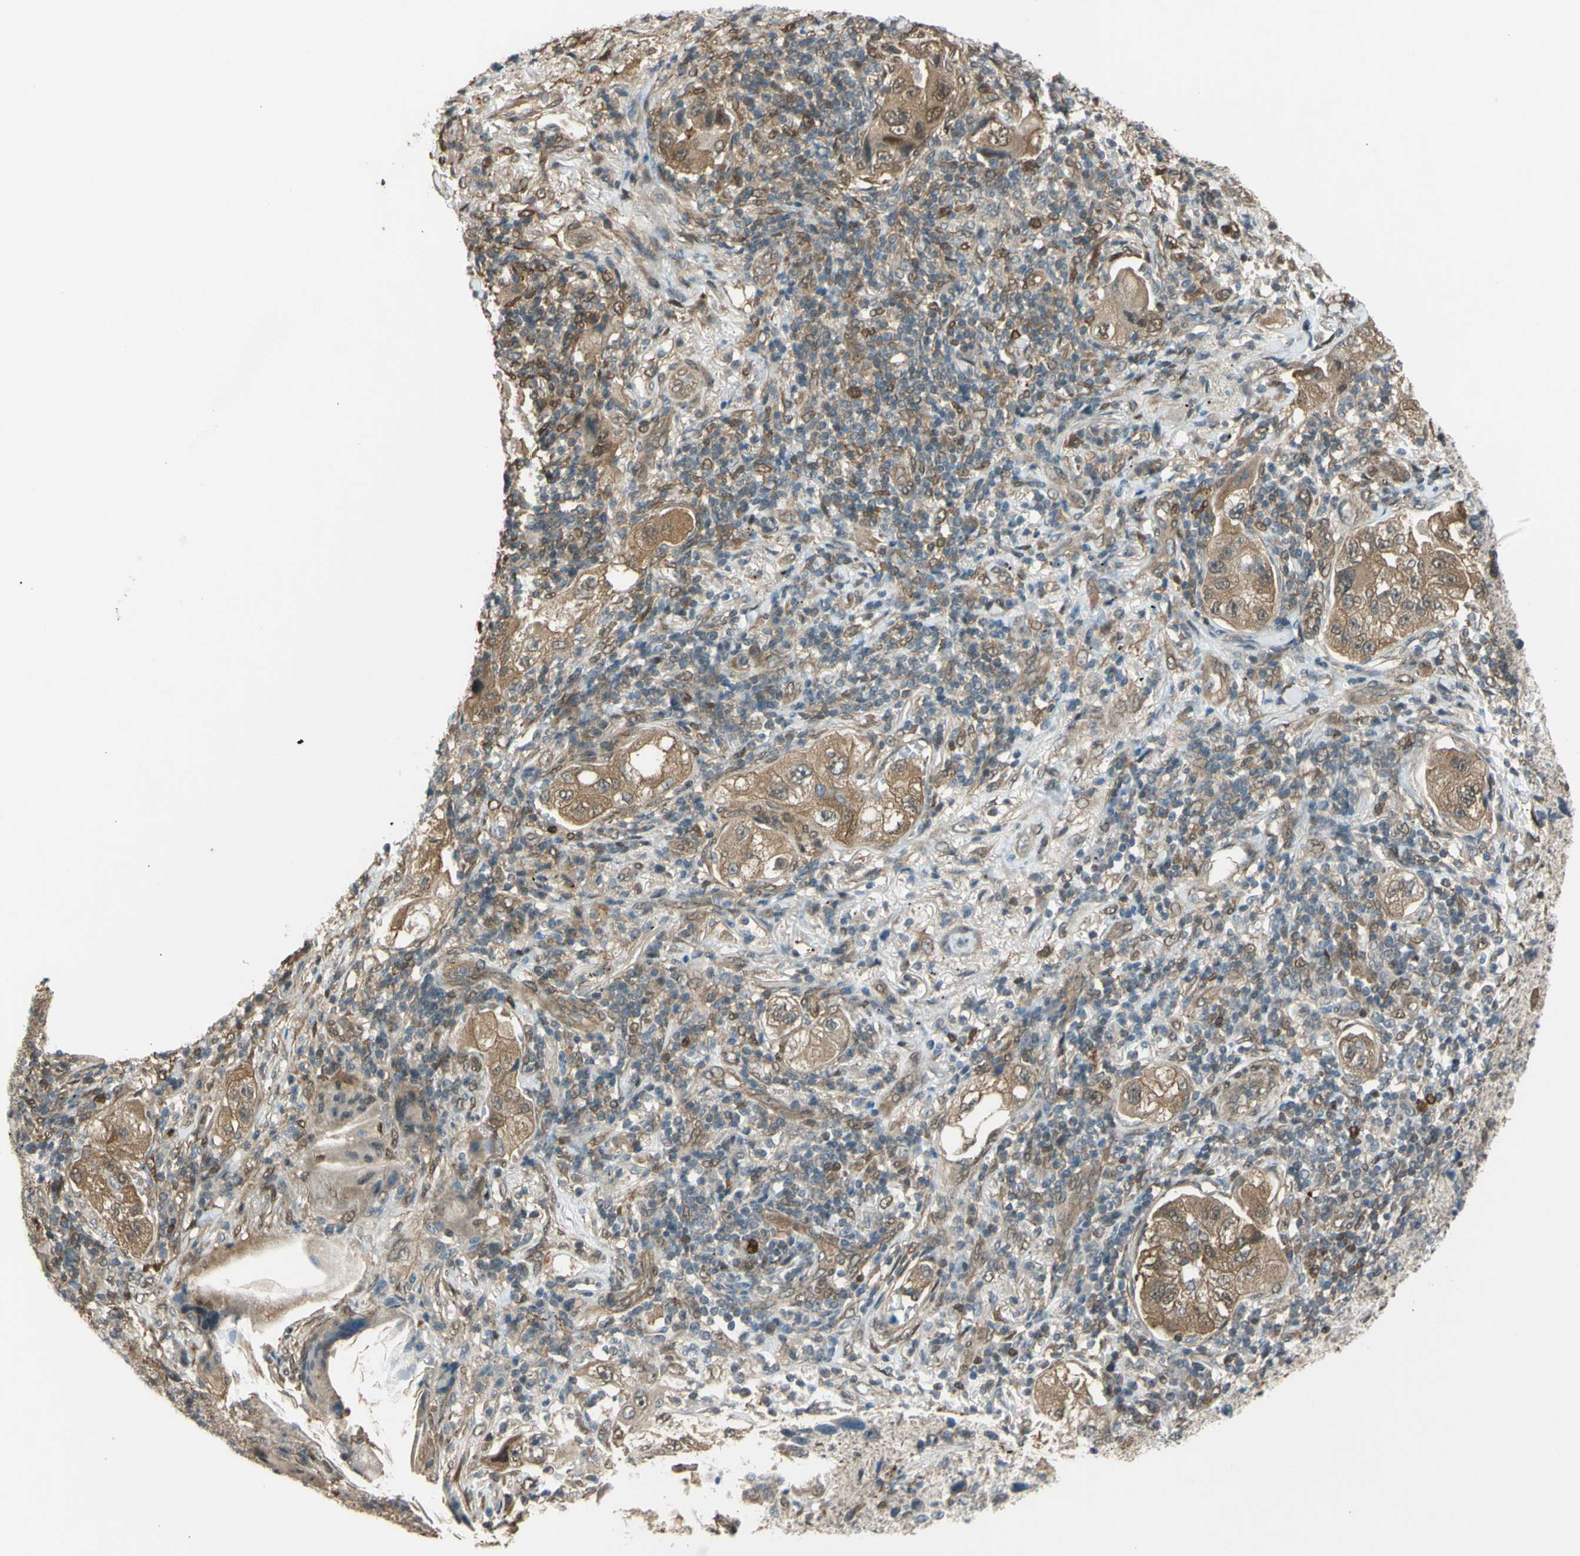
{"staining": {"intensity": "moderate", "quantity": ">75%", "location": "cytoplasmic/membranous"}, "tissue": "lung cancer", "cell_type": "Tumor cells", "image_type": "cancer", "snomed": [{"axis": "morphology", "description": "Adenocarcinoma, NOS"}, {"axis": "topography", "description": "Lung"}], "caption": "Human lung adenocarcinoma stained with a protein marker displays moderate staining in tumor cells.", "gene": "YWHAQ", "patient": {"sex": "female", "age": 65}}